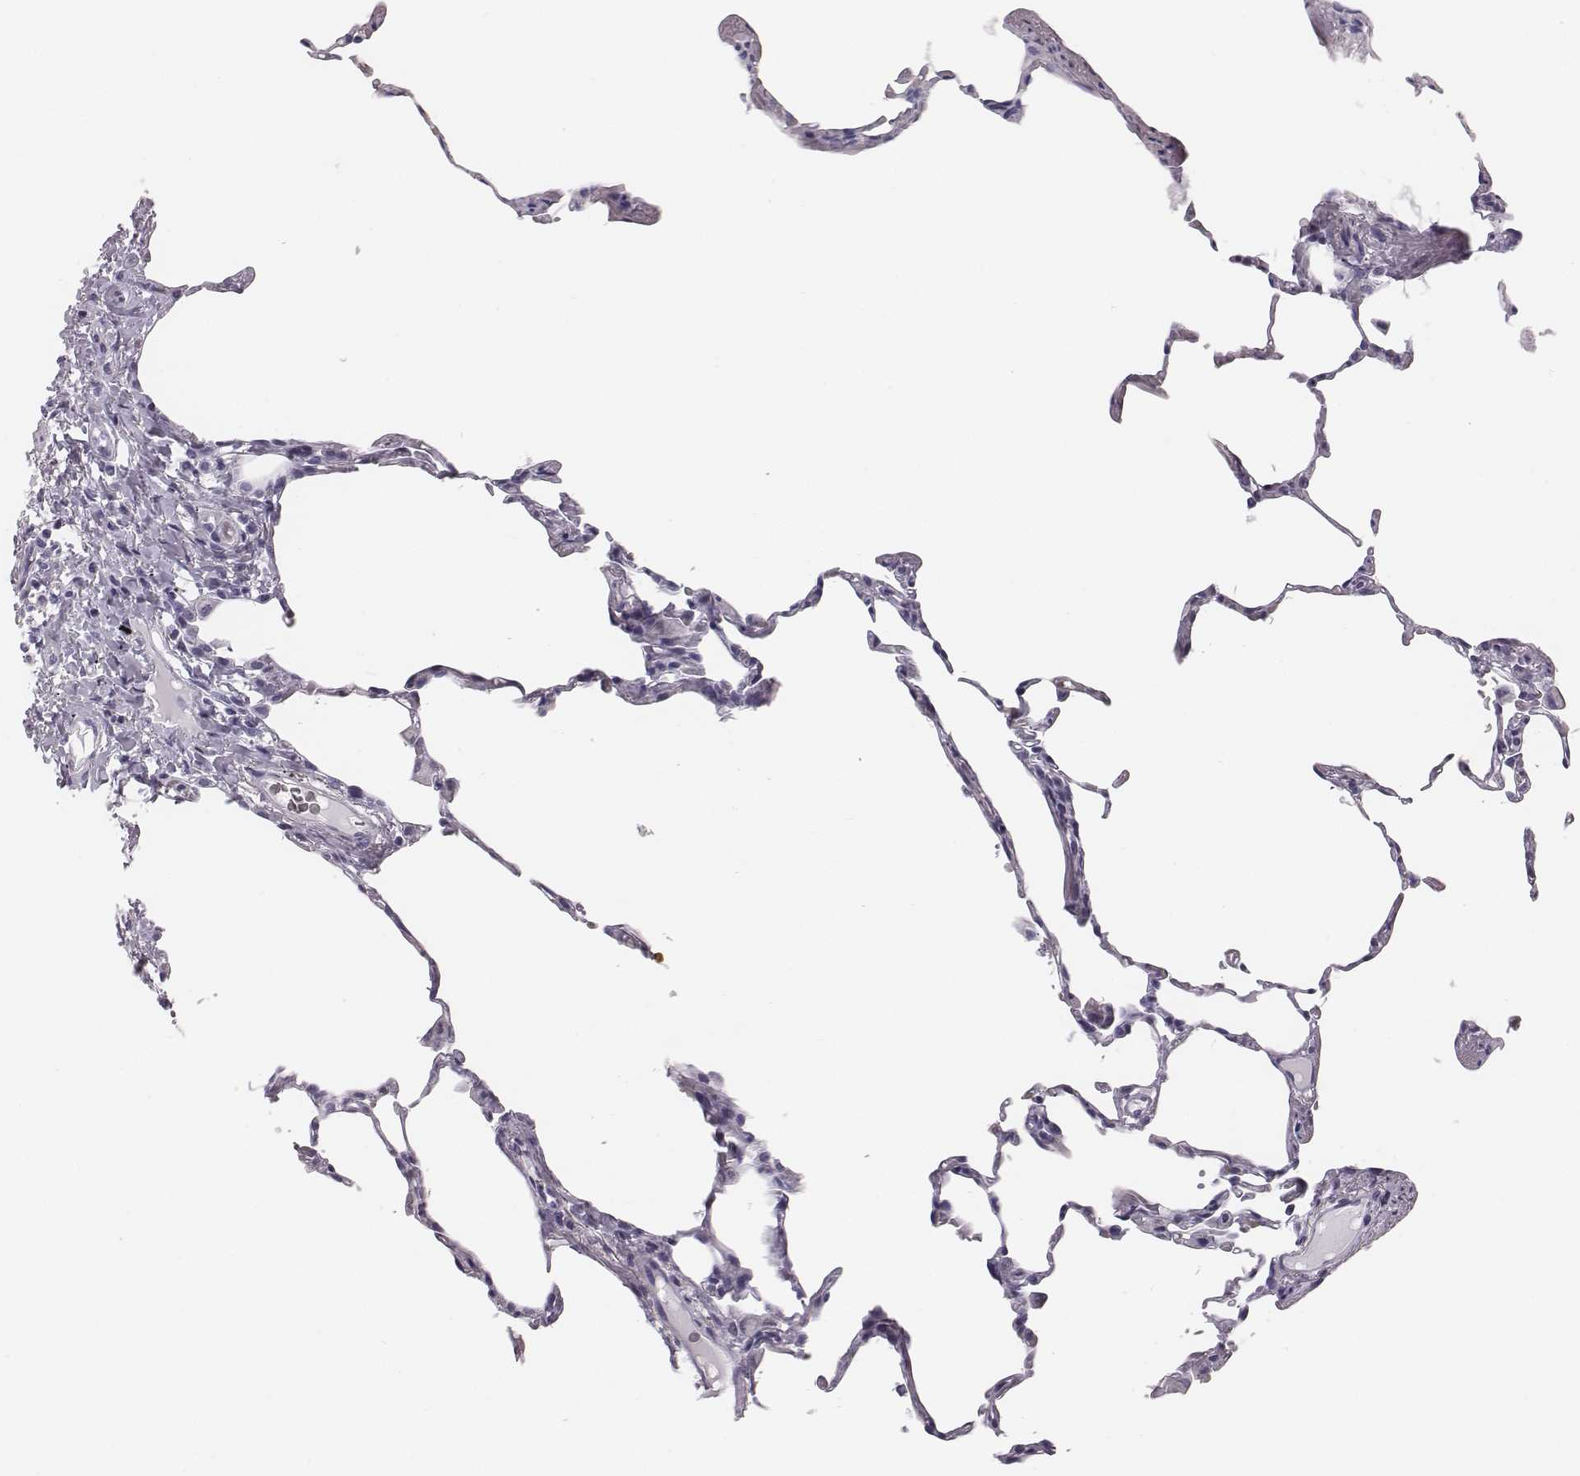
{"staining": {"intensity": "negative", "quantity": "none", "location": "none"}, "tissue": "lung", "cell_type": "Alveolar cells", "image_type": "normal", "snomed": [{"axis": "morphology", "description": "Normal tissue, NOS"}, {"axis": "topography", "description": "Lung"}], "caption": "Immunohistochemistry (IHC) of normal human lung shows no staining in alveolar cells. (IHC, brightfield microscopy, high magnification).", "gene": "HBZ", "patient": {"sex": "female", "age": 57}}